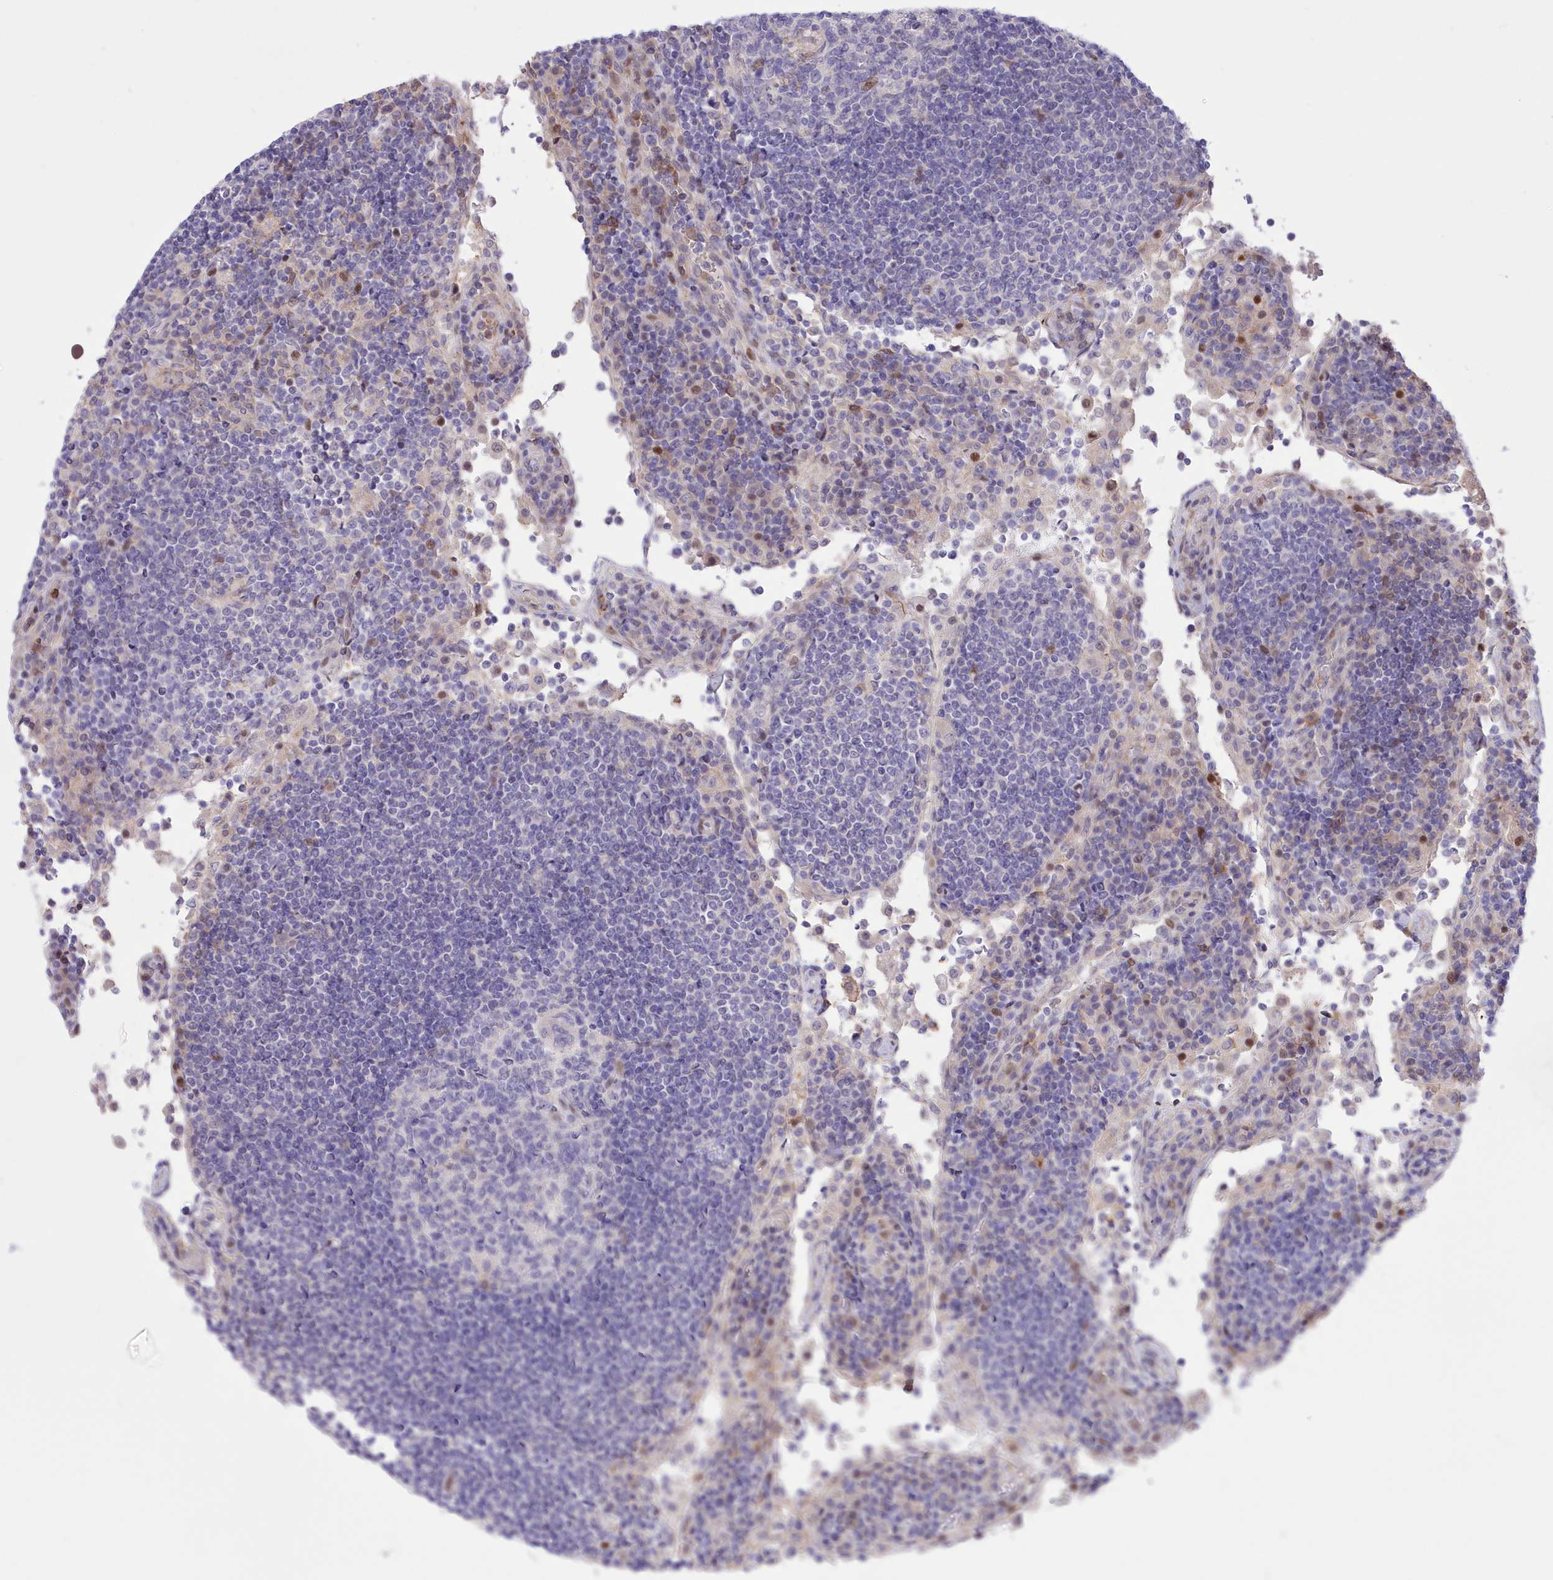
{"staining": {"intensity": "negative", "quantity": "none", "location": "none"}, "tissue": "lymph node", "cell_type": "Germinal center cells", "image_type": "normal", "snomed": [{"axis": "morphology", "description": "Normal tissue, NOS"}, {"axis": "topography", "description": "Lymph node"}], "caption": "Immunohistochemistry (IHC) image of unremarkable lymph node: lymph node stained with DAB (3,3'-diaminobenzidine) displays no significant protein positivity in germinal center cells.", "gene": "RNPEPL1", "patient": {"sex": "female", "age": 53}}